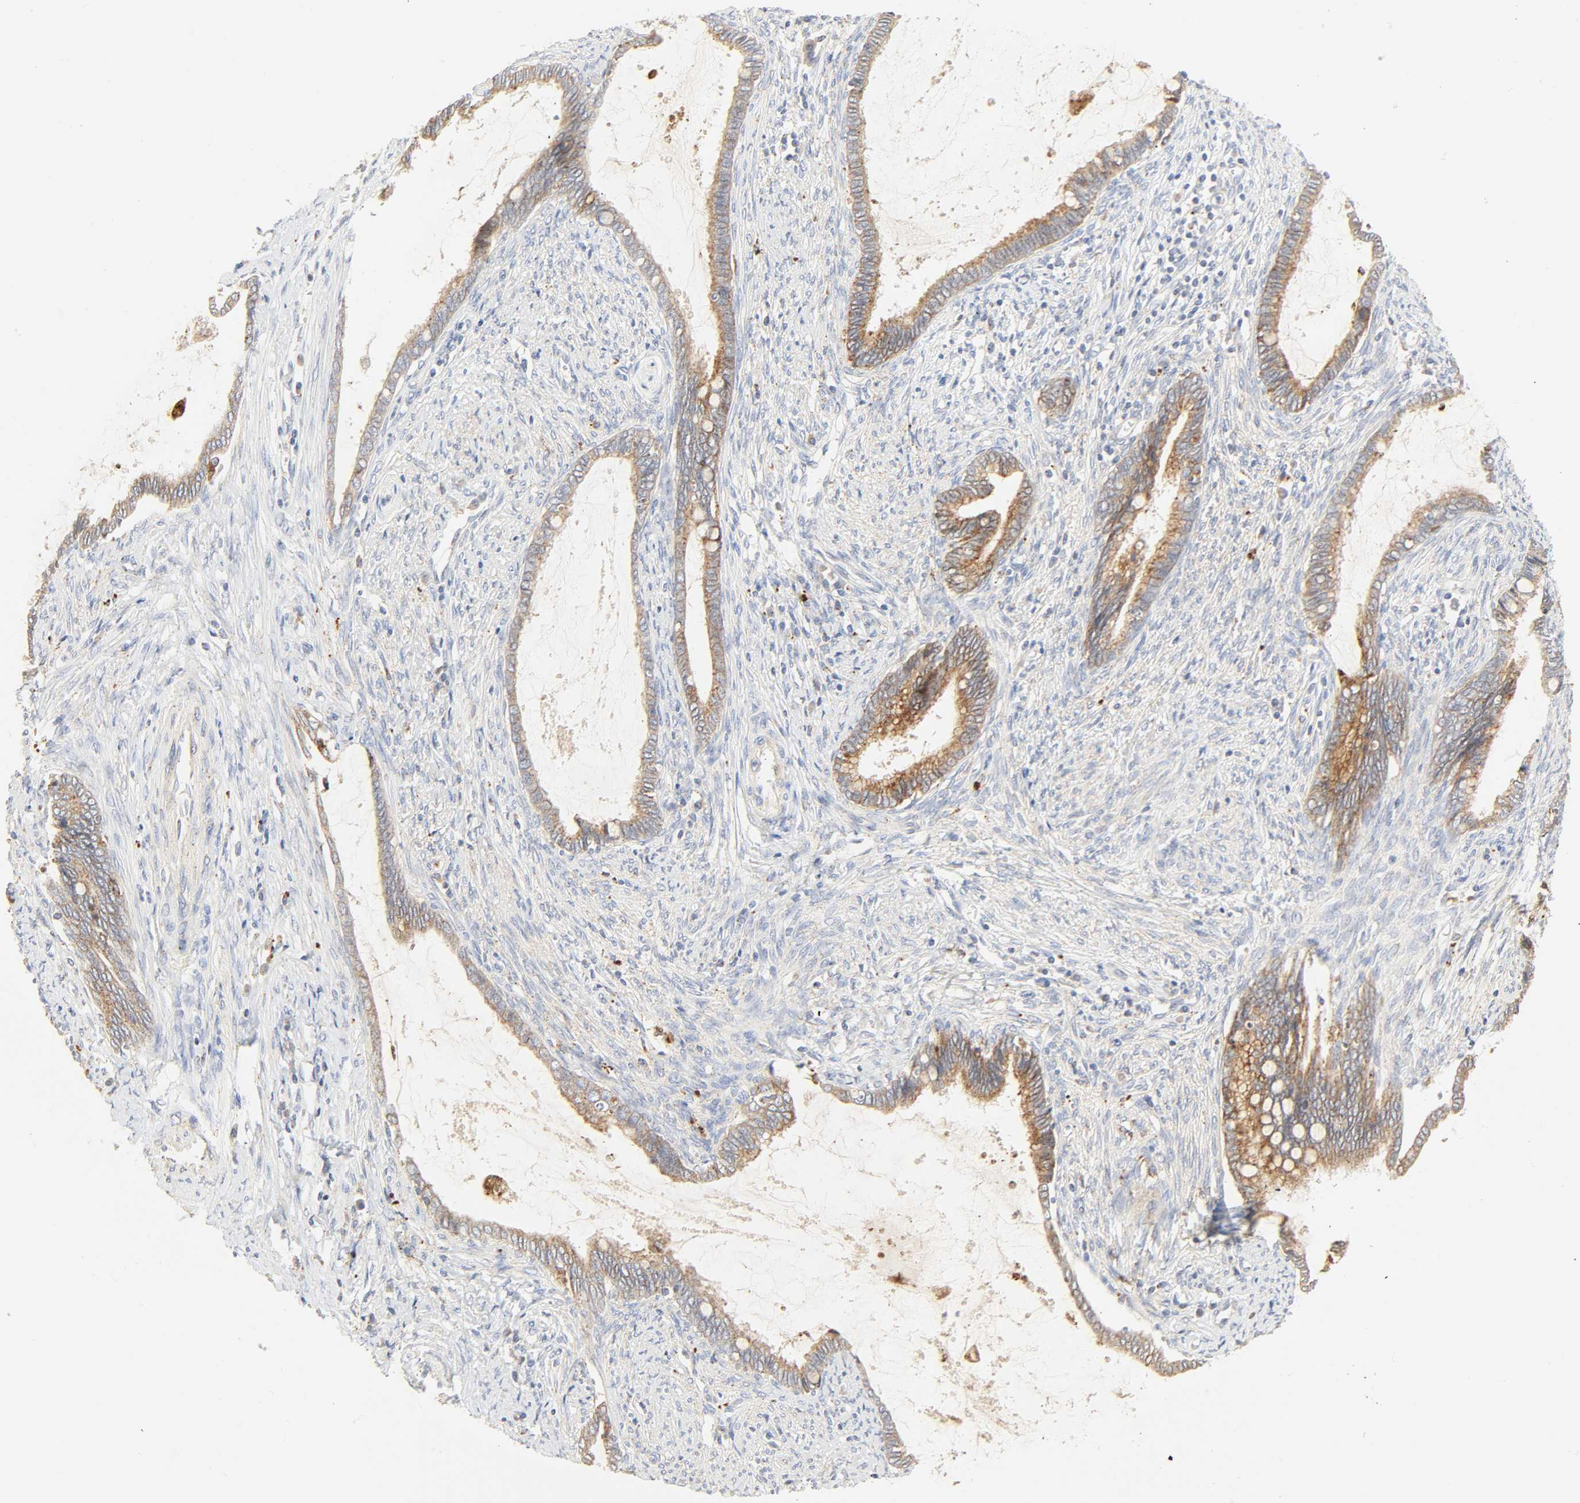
{"staining": {"intensity": "strong", "quantity": ">75%", "location": "cytoplasmic/membranous"}, "tissue": "cervical cancer", "cell_type": "Tumor cells", "image_type": "cancer", "snomed": [{"axis": "morphology", "description": "Adenocarcinoma, NOS"}, {"axis": "topography", "description": "Cervix"}], "caption": "Immunohistochemistry (IHC) of adenocarcinoma (cervical) demonstrates high levels of strong cytoplasmic/membranous expression in about >75% of tumor cells.", "gene": "CAMK2A", "patient": {"sex": "female", "age": 44}}